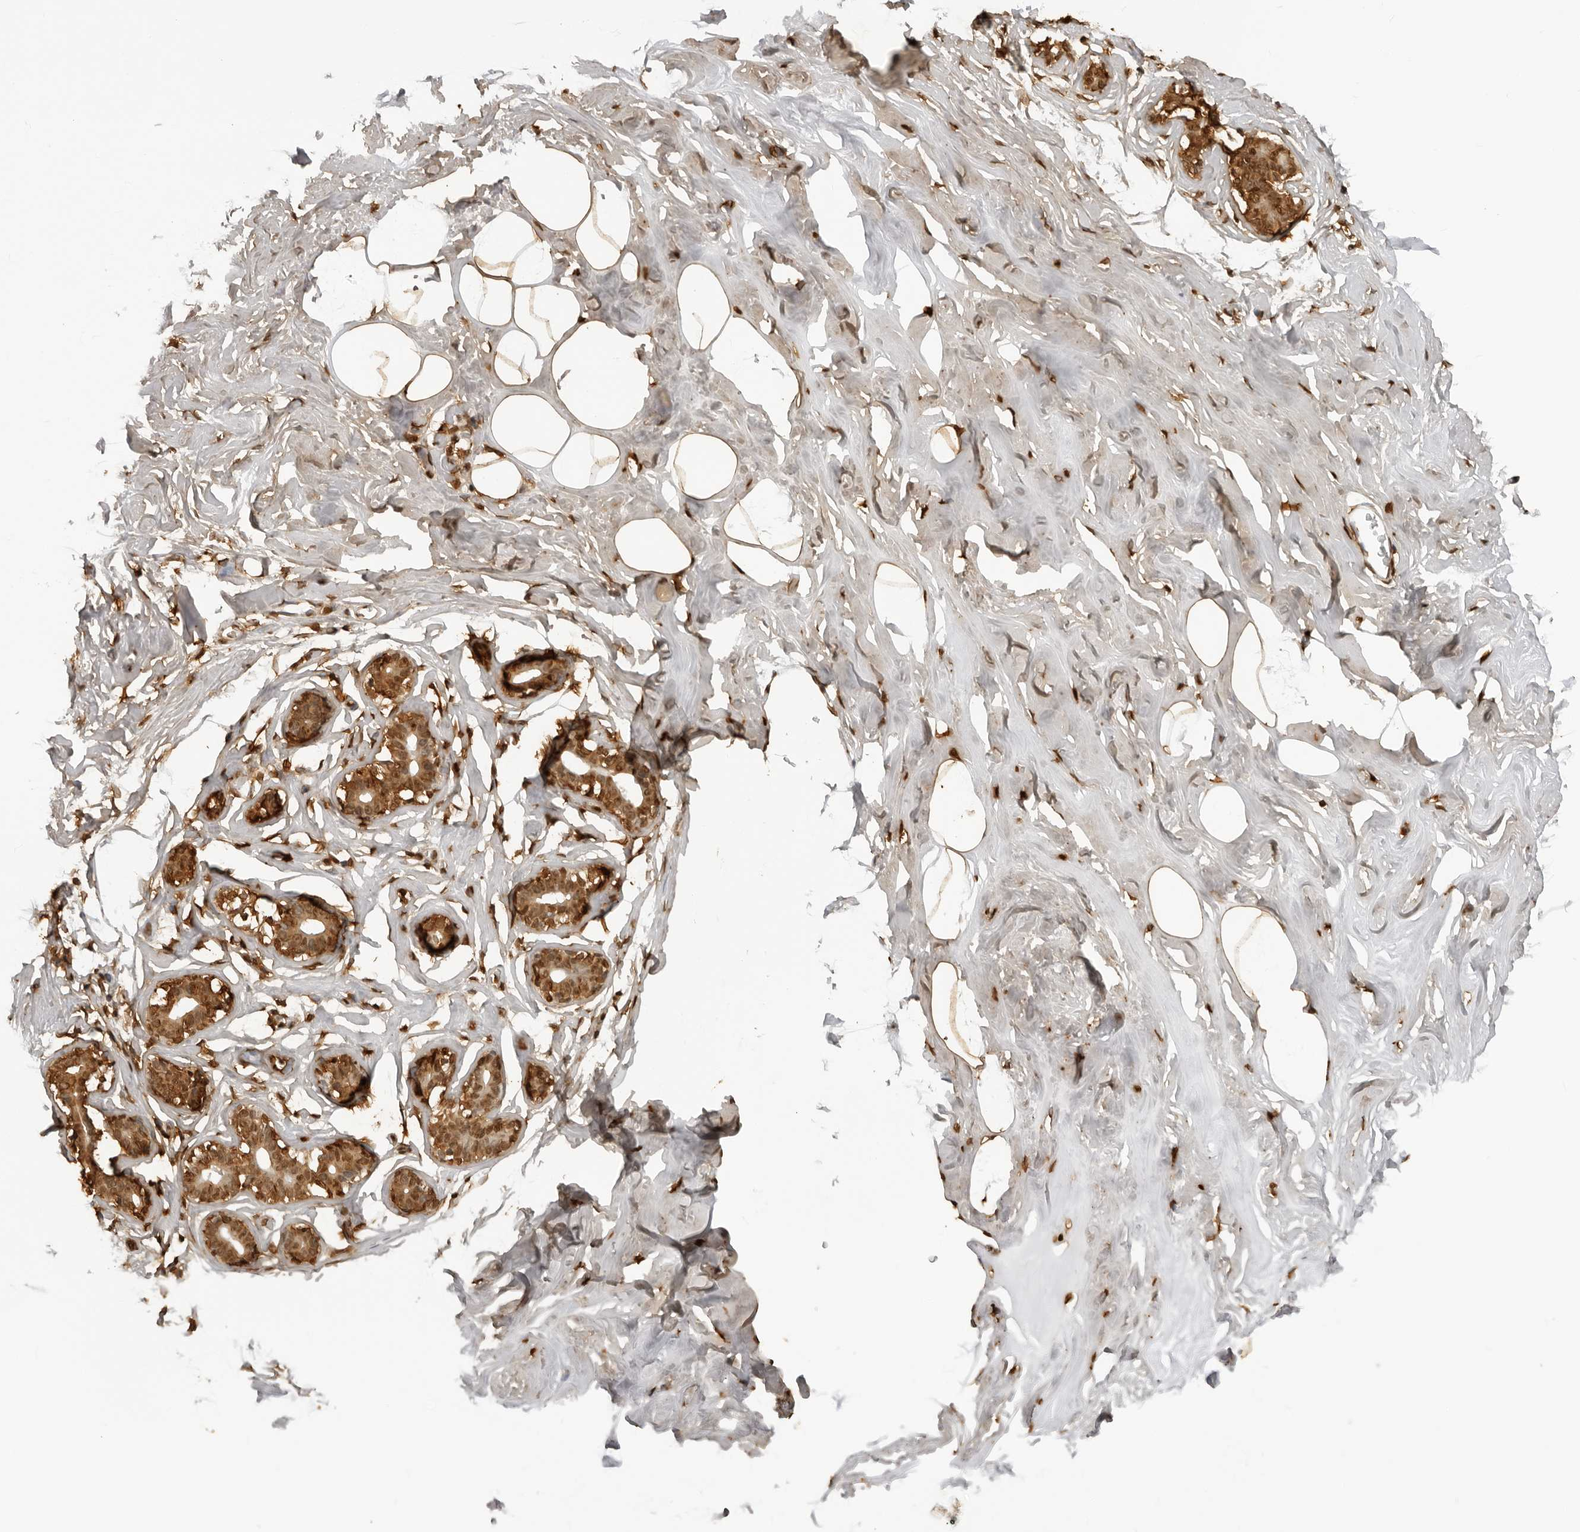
{"staining": {"intensity": "strong", "quantity": ">75%", "location": "nuclear"}, "tissue": "adipose tissue", "cell_type": "Adipocytes", "image_type": "normal", "snomed": [{"axis": "morphology", "description": "Normal tissue, NOS"}, {"axis": "morphology", "description": "Fibrosis, NOS"}, {"axis": "topography", "description": "Breast"}, {"axis": "topography", "description": "Adipose tissue"}], "caption": "A high amount of strong nuclear expression is seen in about >75% of adipocytes in normal adipose tissue. (Stains: DAB in brown, nuclei in blue, Microscopy: brightfield microscopy at high magnification).", "gene": "ZFP91", "patient": {"sex": "female", "age": 39}}